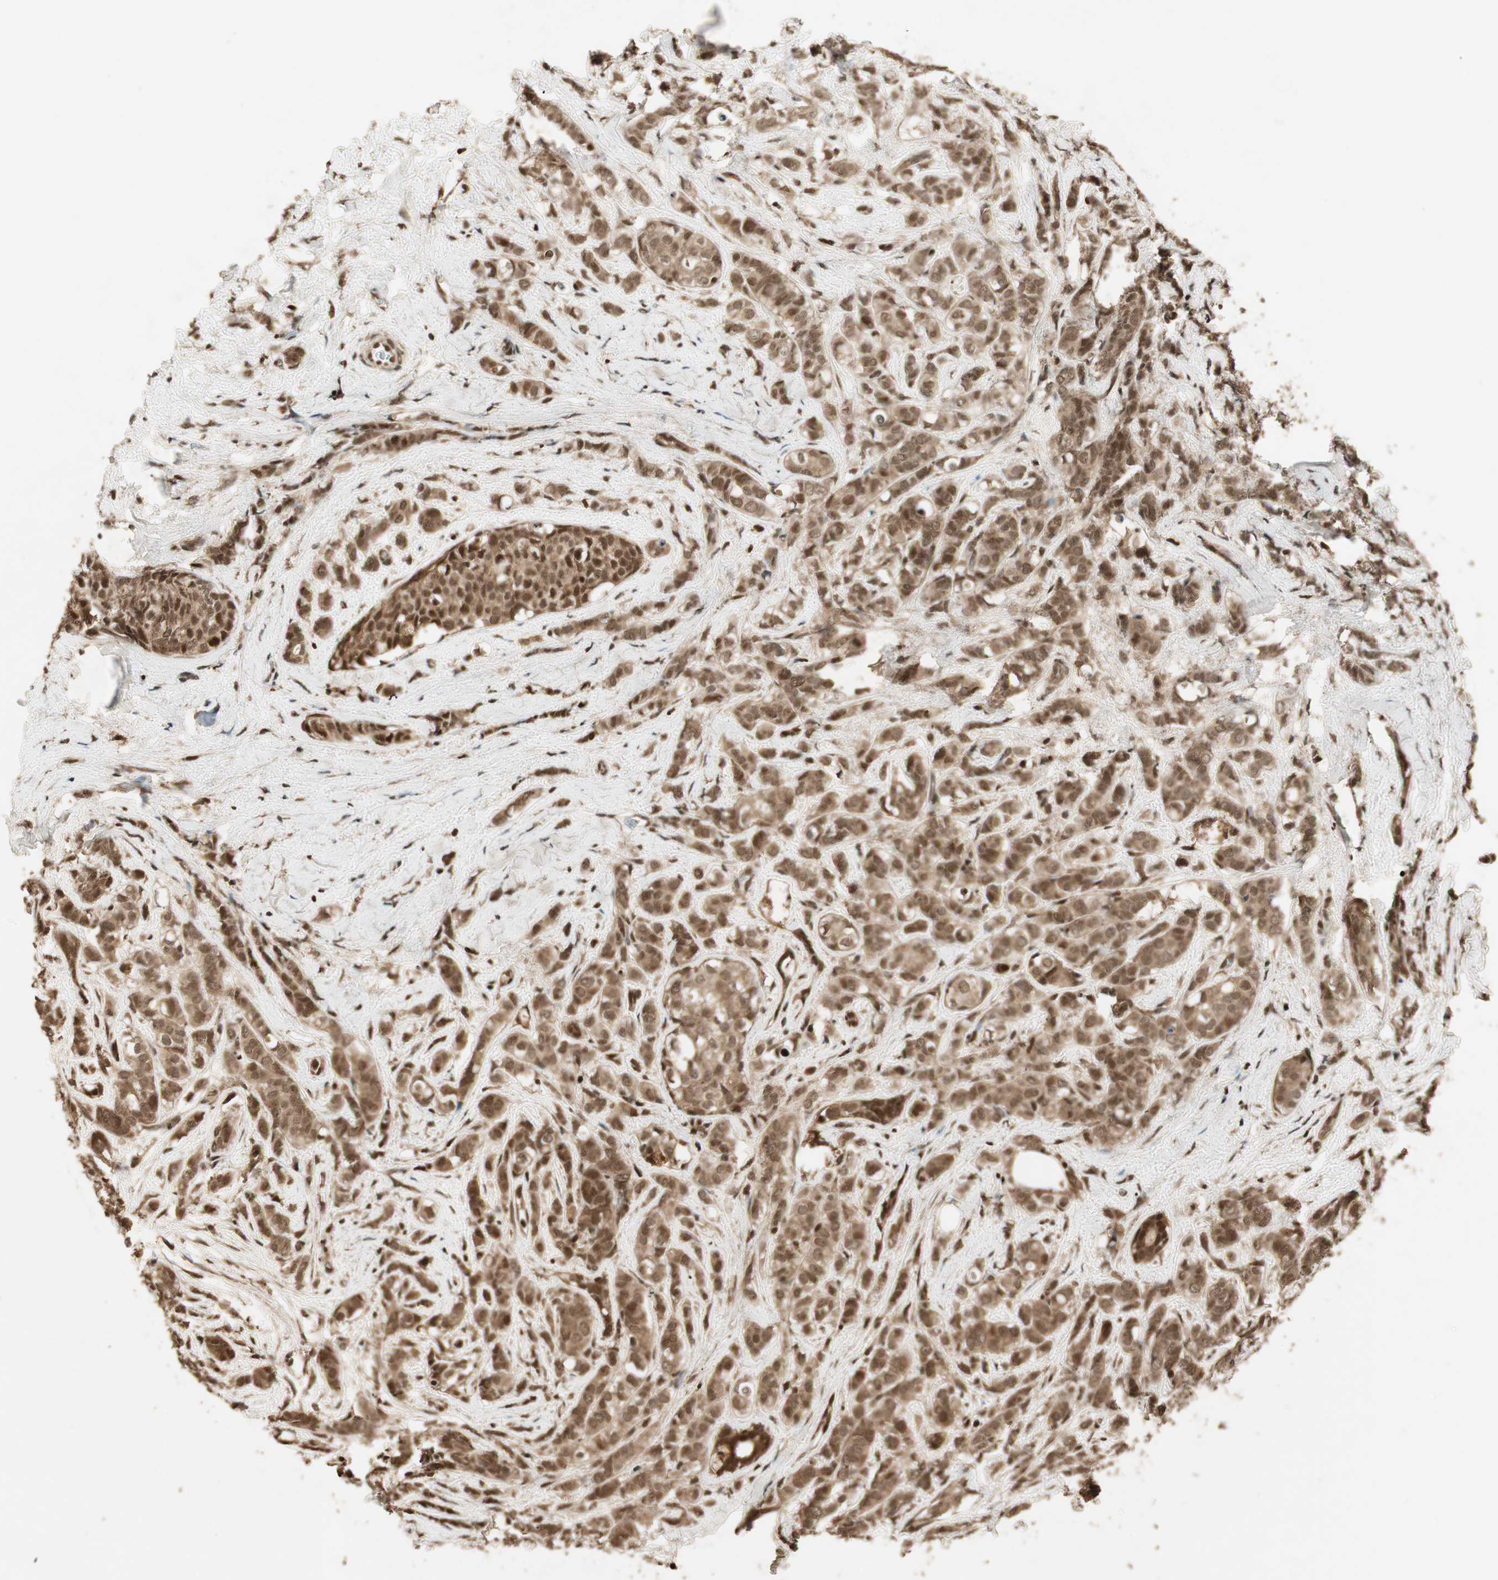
{"staining": {"intensity": "strong", "quantity": ">75%", "location": "cytoplasmic/membranous,nuclear"}, "tissue": "breast cancer", "cell_type": "Tumor cells", "image_type": "cancer", "snomed": [{"axis": "morphology", "description": "Lobular carcinoma"}, {"axis": "topography", "description": "Breast"}], "caption": "Tumor cells reveal high levels of strong cytoplasmic/membranous and nuclear expression in about >75% of cells in breast cancer. (DAB (3,3'-diaminobenzidine) = brown stain, brightfield microscopy at high magnification).", "gene": "RPA3", "patient": {"sex": "female", "age": 60}}